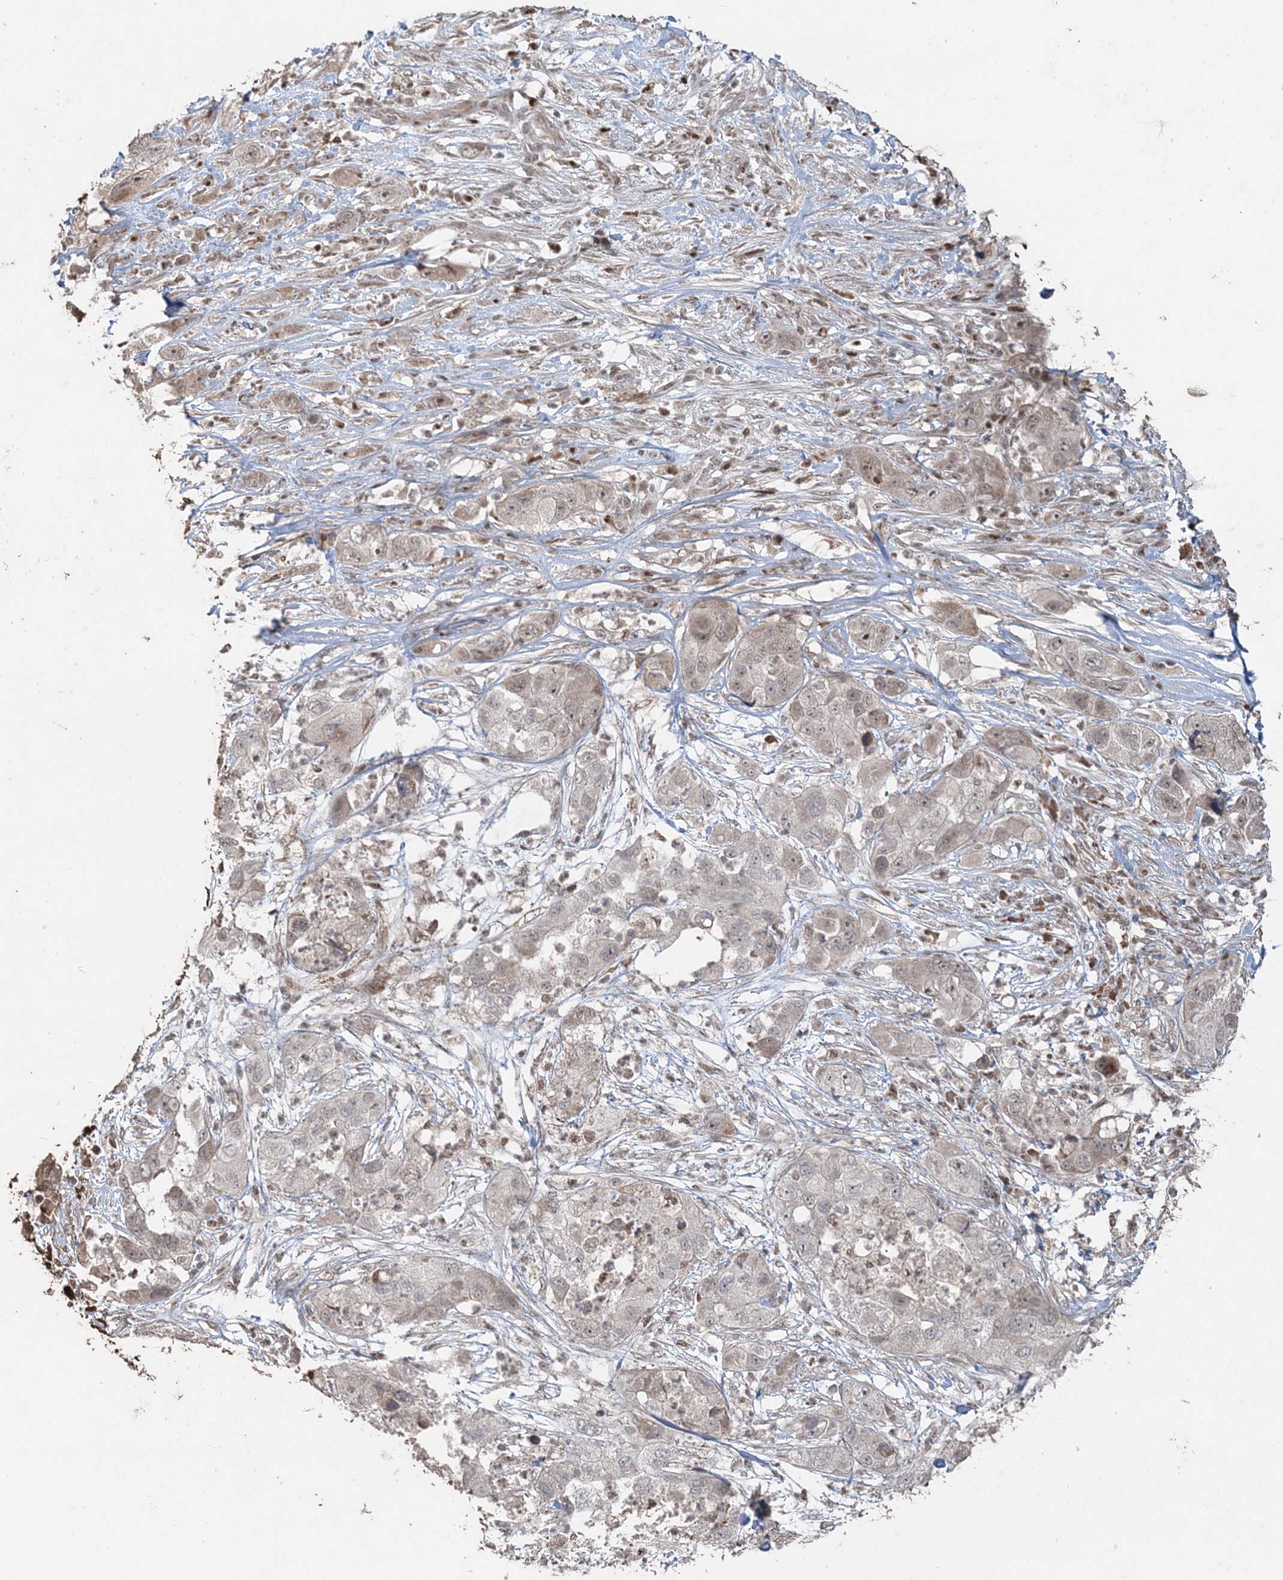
{"staining": {"intensity": "weak", "quantity": "<25%", "location": "nuclear"}, "tissue": "pancreatic cancer", "cell_type": "Tumor cells", "image_type": "cancer", "snomed": [{"axis": "morphology", "description": "Adenocarcinoma, NOS"}, {"axis": "topography", "description": "Pancreas"}], "caption": "IHC micrograph of pancreatic cancer (adenocarcinoma) stained for a protein (brown), which displays no expression in tumor cells. (IHC, brightfield microscopy, high magnification).", "gene": "SLU7", "patient": {"sex": "female", "age": 78}}